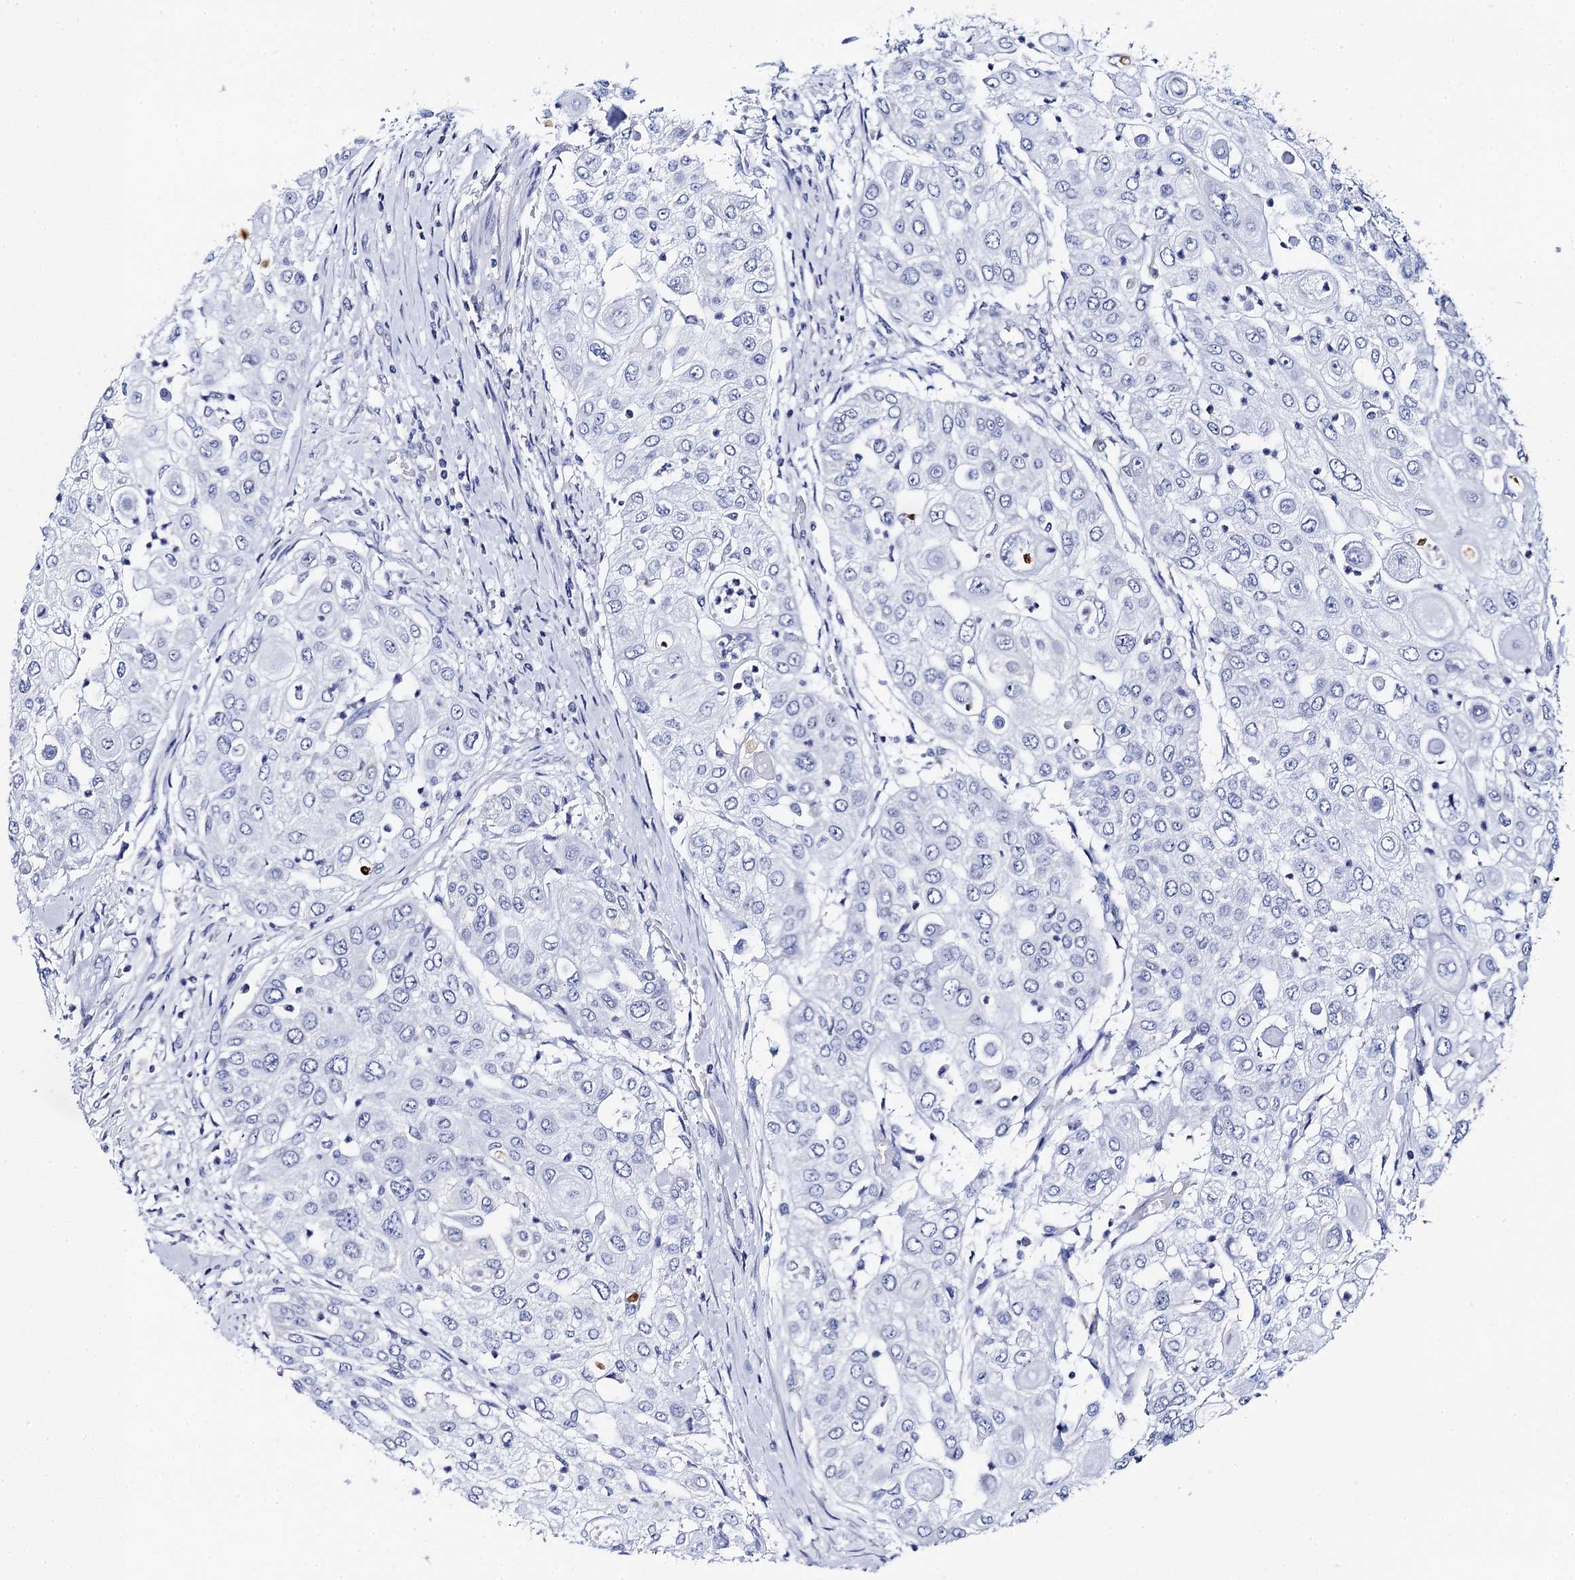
{"staining": {"intensity": "negative", "quantity": "none", "location": "none"}, "tissue": "urothelial cancer", "cell_type": "Tumor cells", "image_type": "cancer", "snomed": [{"axis": "morphology", "description": "Urothelial carcinoma, High grade"}, {"axis": "topography", "description": "Urinary bladder"}], "caption": "The histopathology image displays no staining of tumor cells in urothelial cancer. The staining is performed using DAB brown chromogen with nuclei counter-stained in using hematoxylin.", "gene": "ACADSB", "patient": {"sex": "female", "age": 79}}